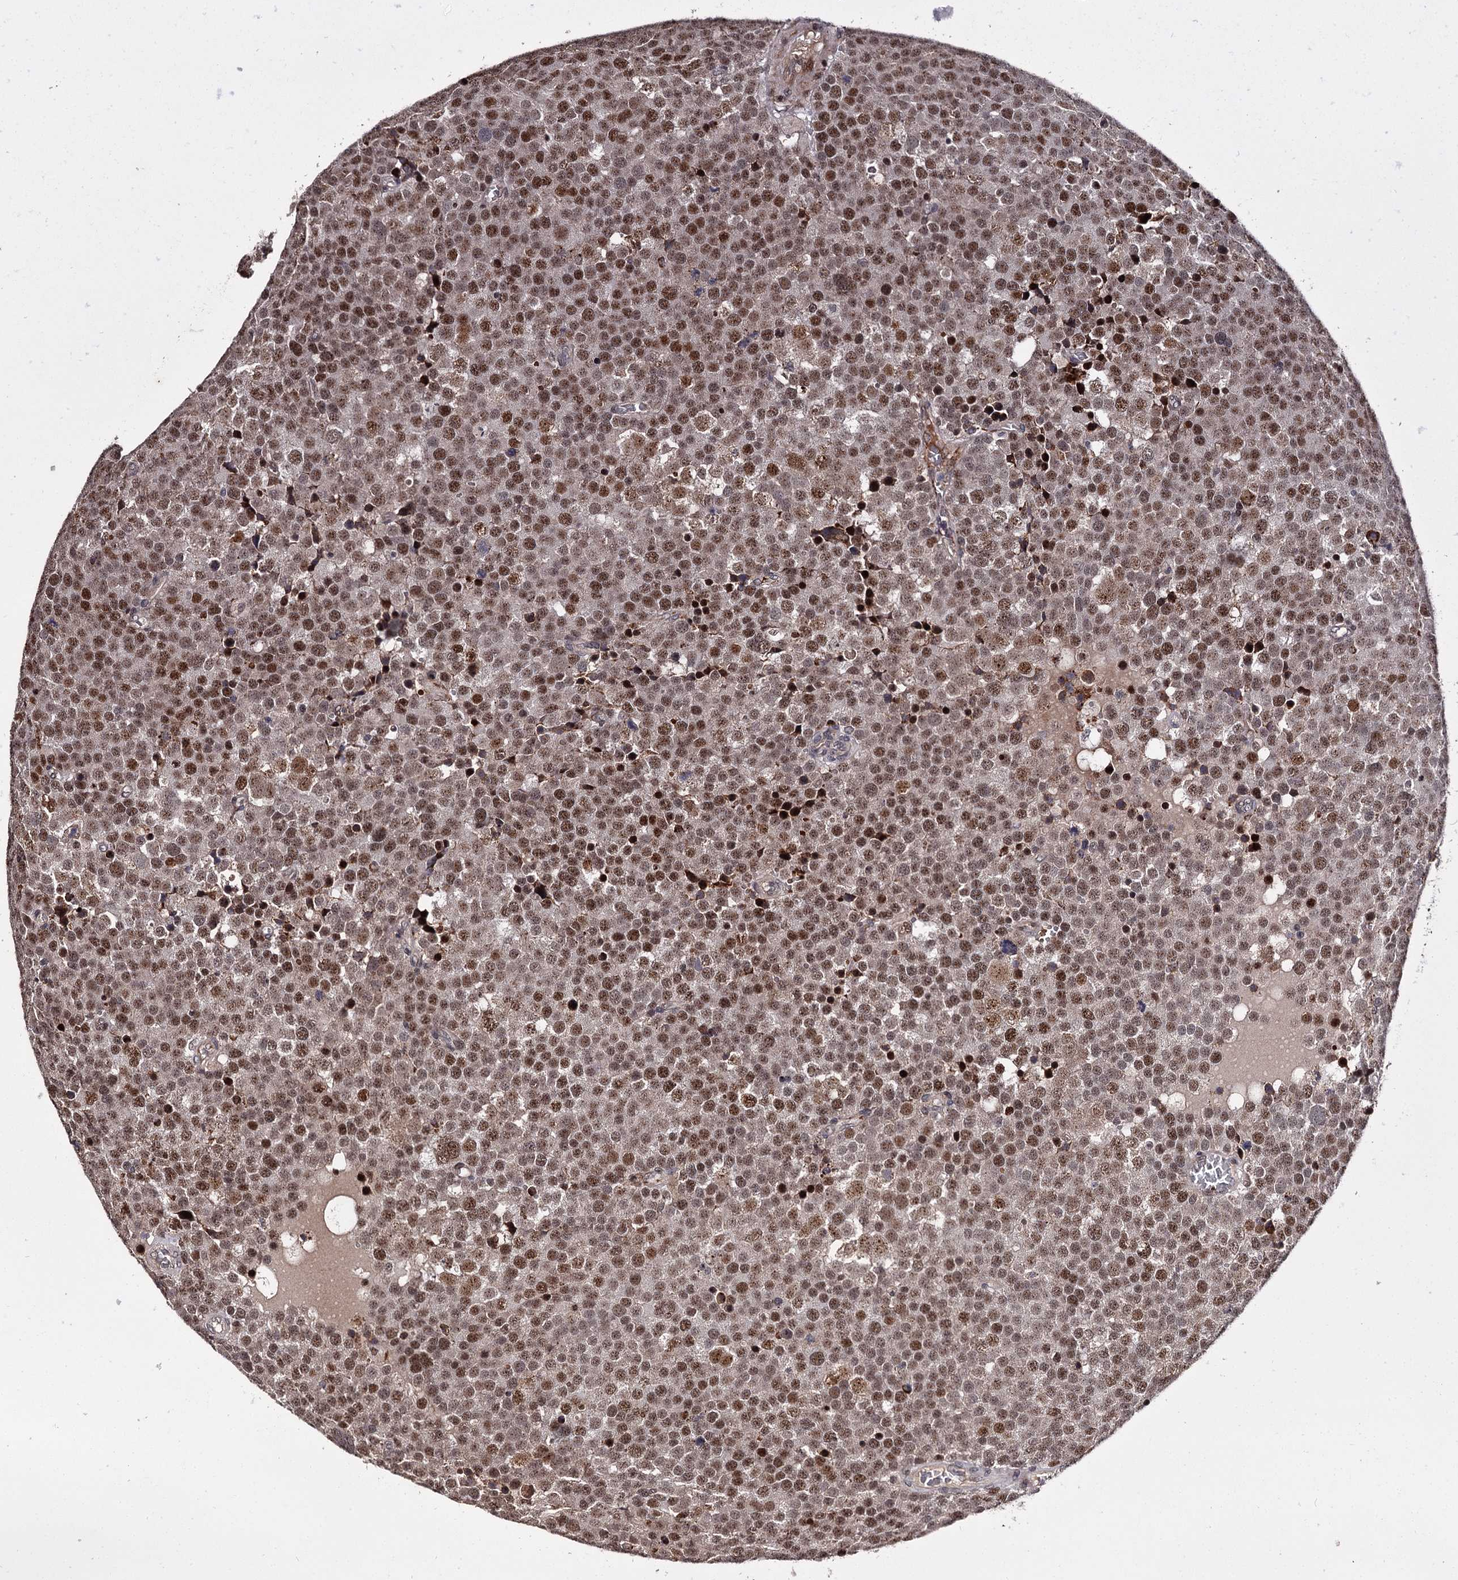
{"staining": {"intensity": "moderate", "quantity": ">75%", "location": "nuclear"}, "tissue": "testis cancer", "cell_type": "Tumor cells", "image_type": "cancer", "snomed": [{"axis": "morphology", "description": "Seminoma, NOS"}, {"axis": "topography", "description": "Testis"}], "caption": "A photomicrograph of human testis cancer (seminoma) stained for a protein exhibits moderate nuclear brown staining in tumor cells.", "gene": "RNF44", "patient": {"sex": "male", "age": 71}}